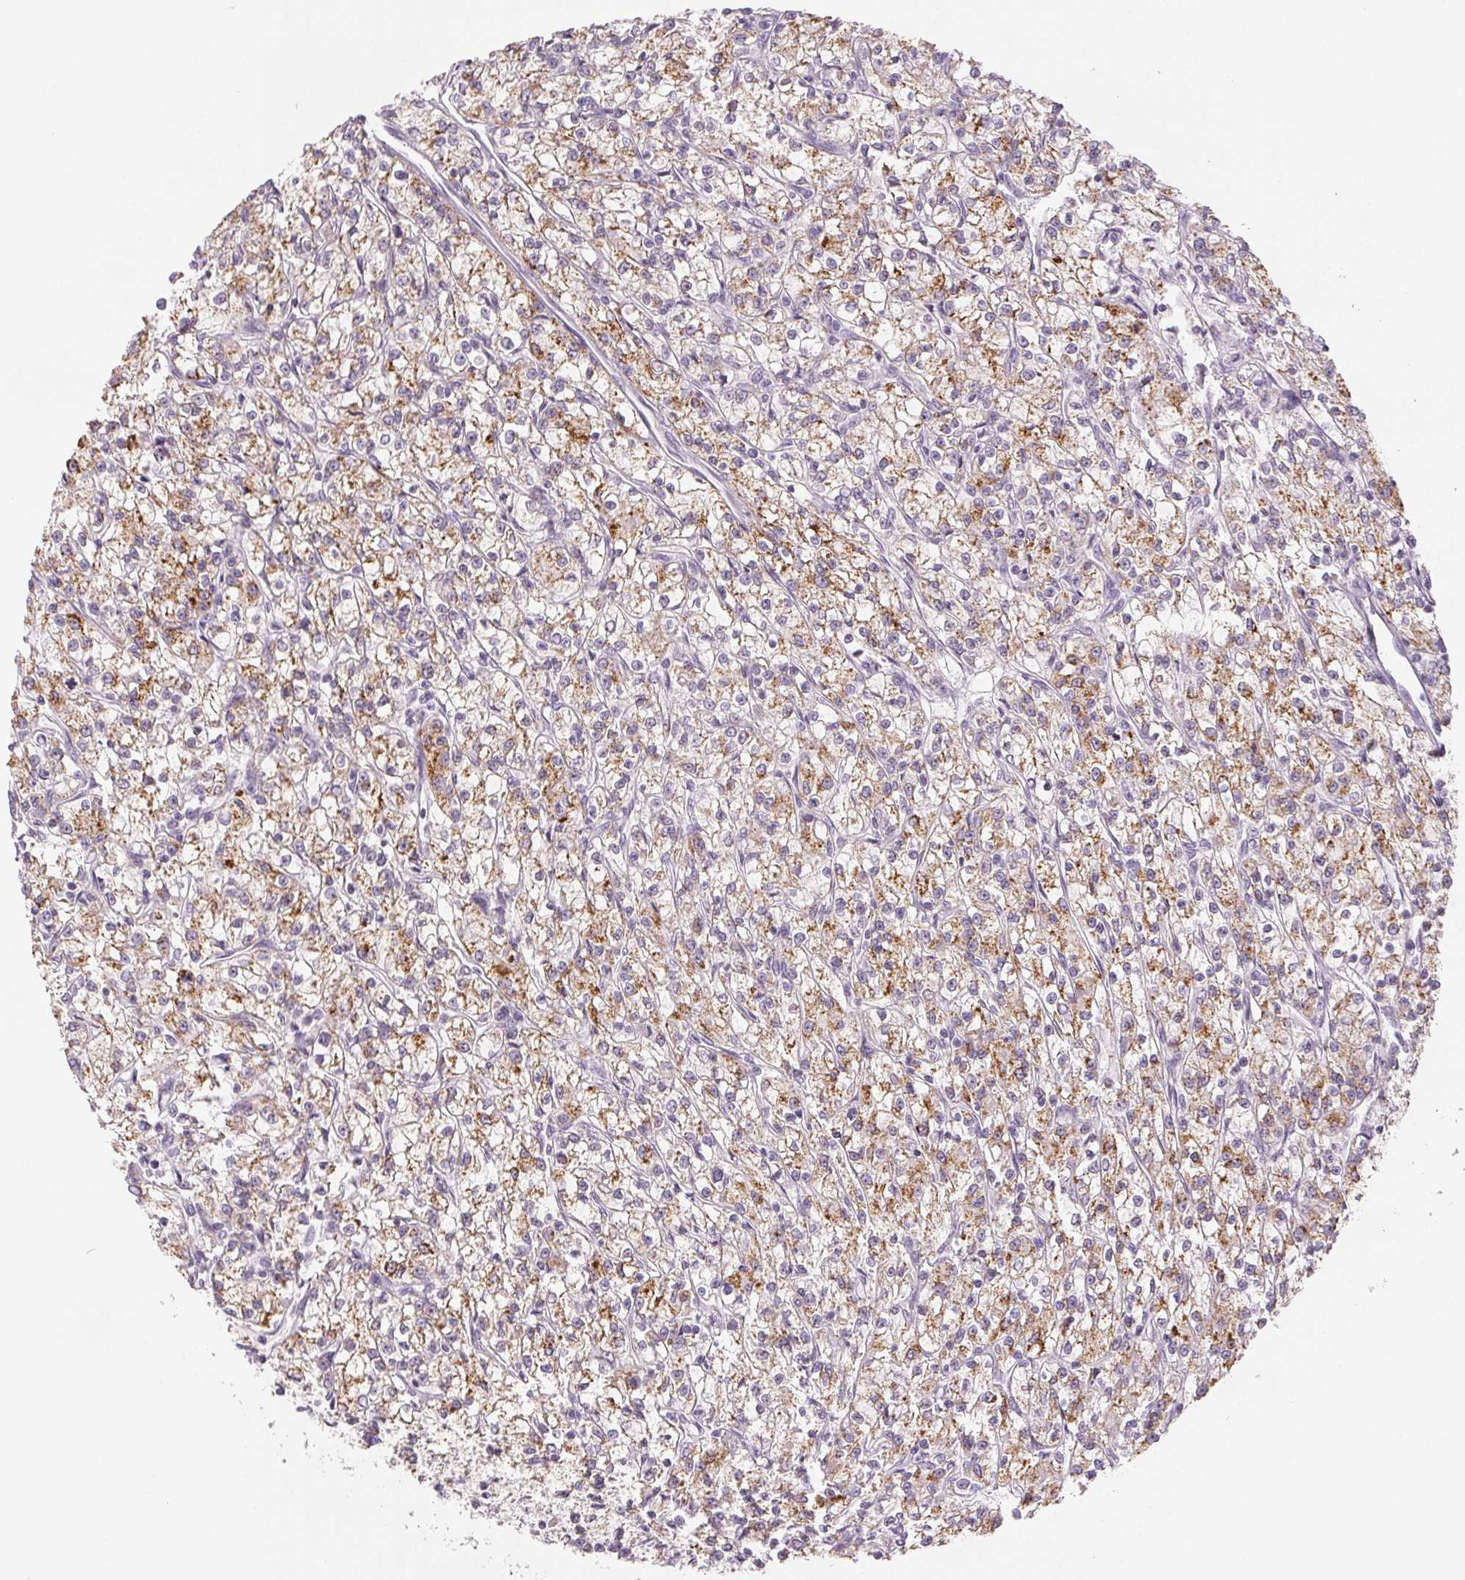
{"staining": {"intensity": "moderate", "quantity": "25%-75%", "location": "cytoplasmic/membranous"}, "tissue": "renal cancer", "cell_type": "Tumor cells", "image_type": "cancer", "snomed": [{"axis": "morphology", "description": "Adenocarcinoma, NOS"}, {"axis": "topography", "description": "Kidney"}], "caption": "DAB (3,3'-diaminobenzidine) immunohistochemical staining of human renal cancer shows moderate cytoplasmic/membranous protein staining in approximately 25%-75% of tumor cells.", "gene": "EHHADH", "patient": {"sex": "female", "age": 59}}